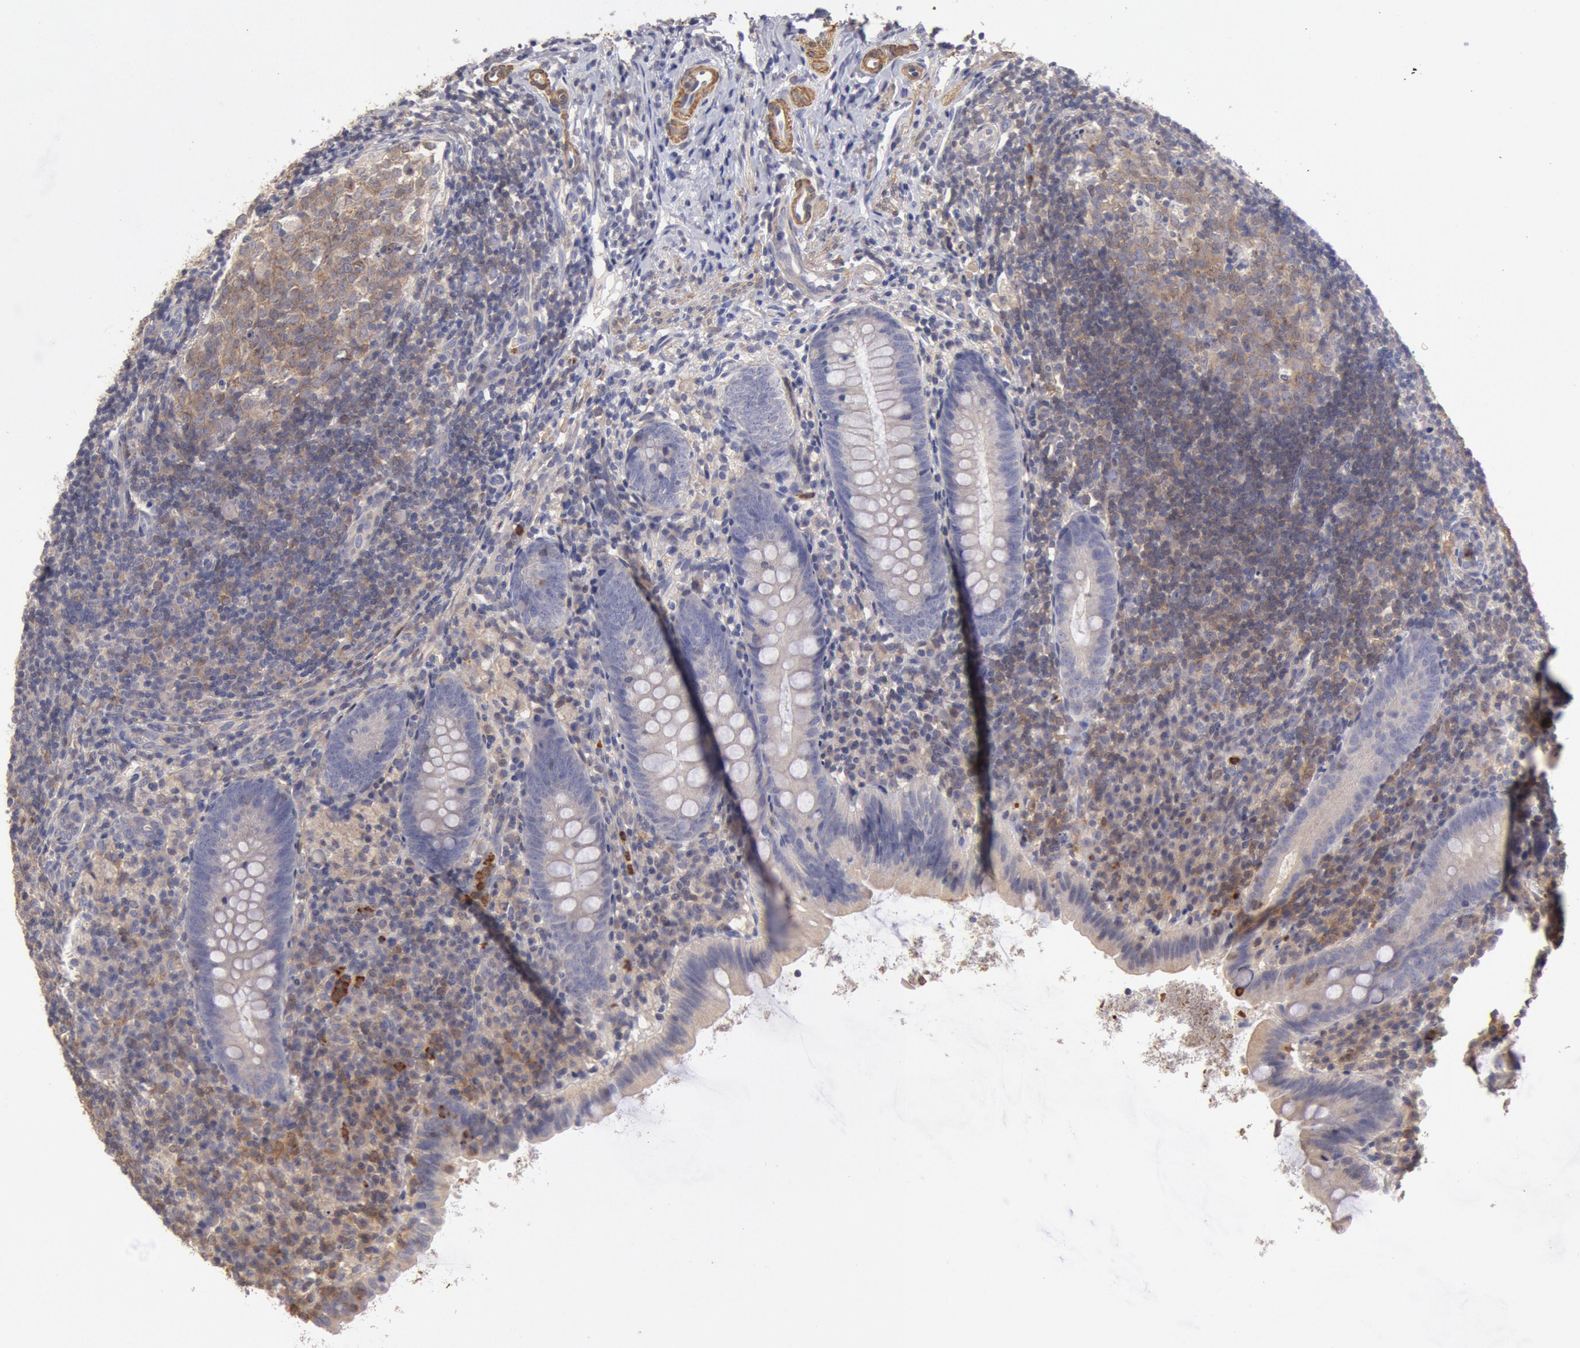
{"staining": {"intensity": "weak", "quantity": ">75%", "location": "cytoplasmic/membranous"}, "tissue": "appendix", "cell_type": "Glandular cells", "image_type": "normal", "snomed": [{"axis": "morphology", "description": "Normal tissue, NOS"}, {"axis": "topography", "description": "Appendix"}], "caption": "Protein expression analysis of unremarkable appendix displays weak cytoplasmic/membranous positivity in approximately >75% of glandular cells. (DAB (3,3'-diaminobenzidine) IHC, brown staining for protein, blue staining for nuclei).", "gene": "TMED8", "patient": {"sex": "female", "age": 9}}